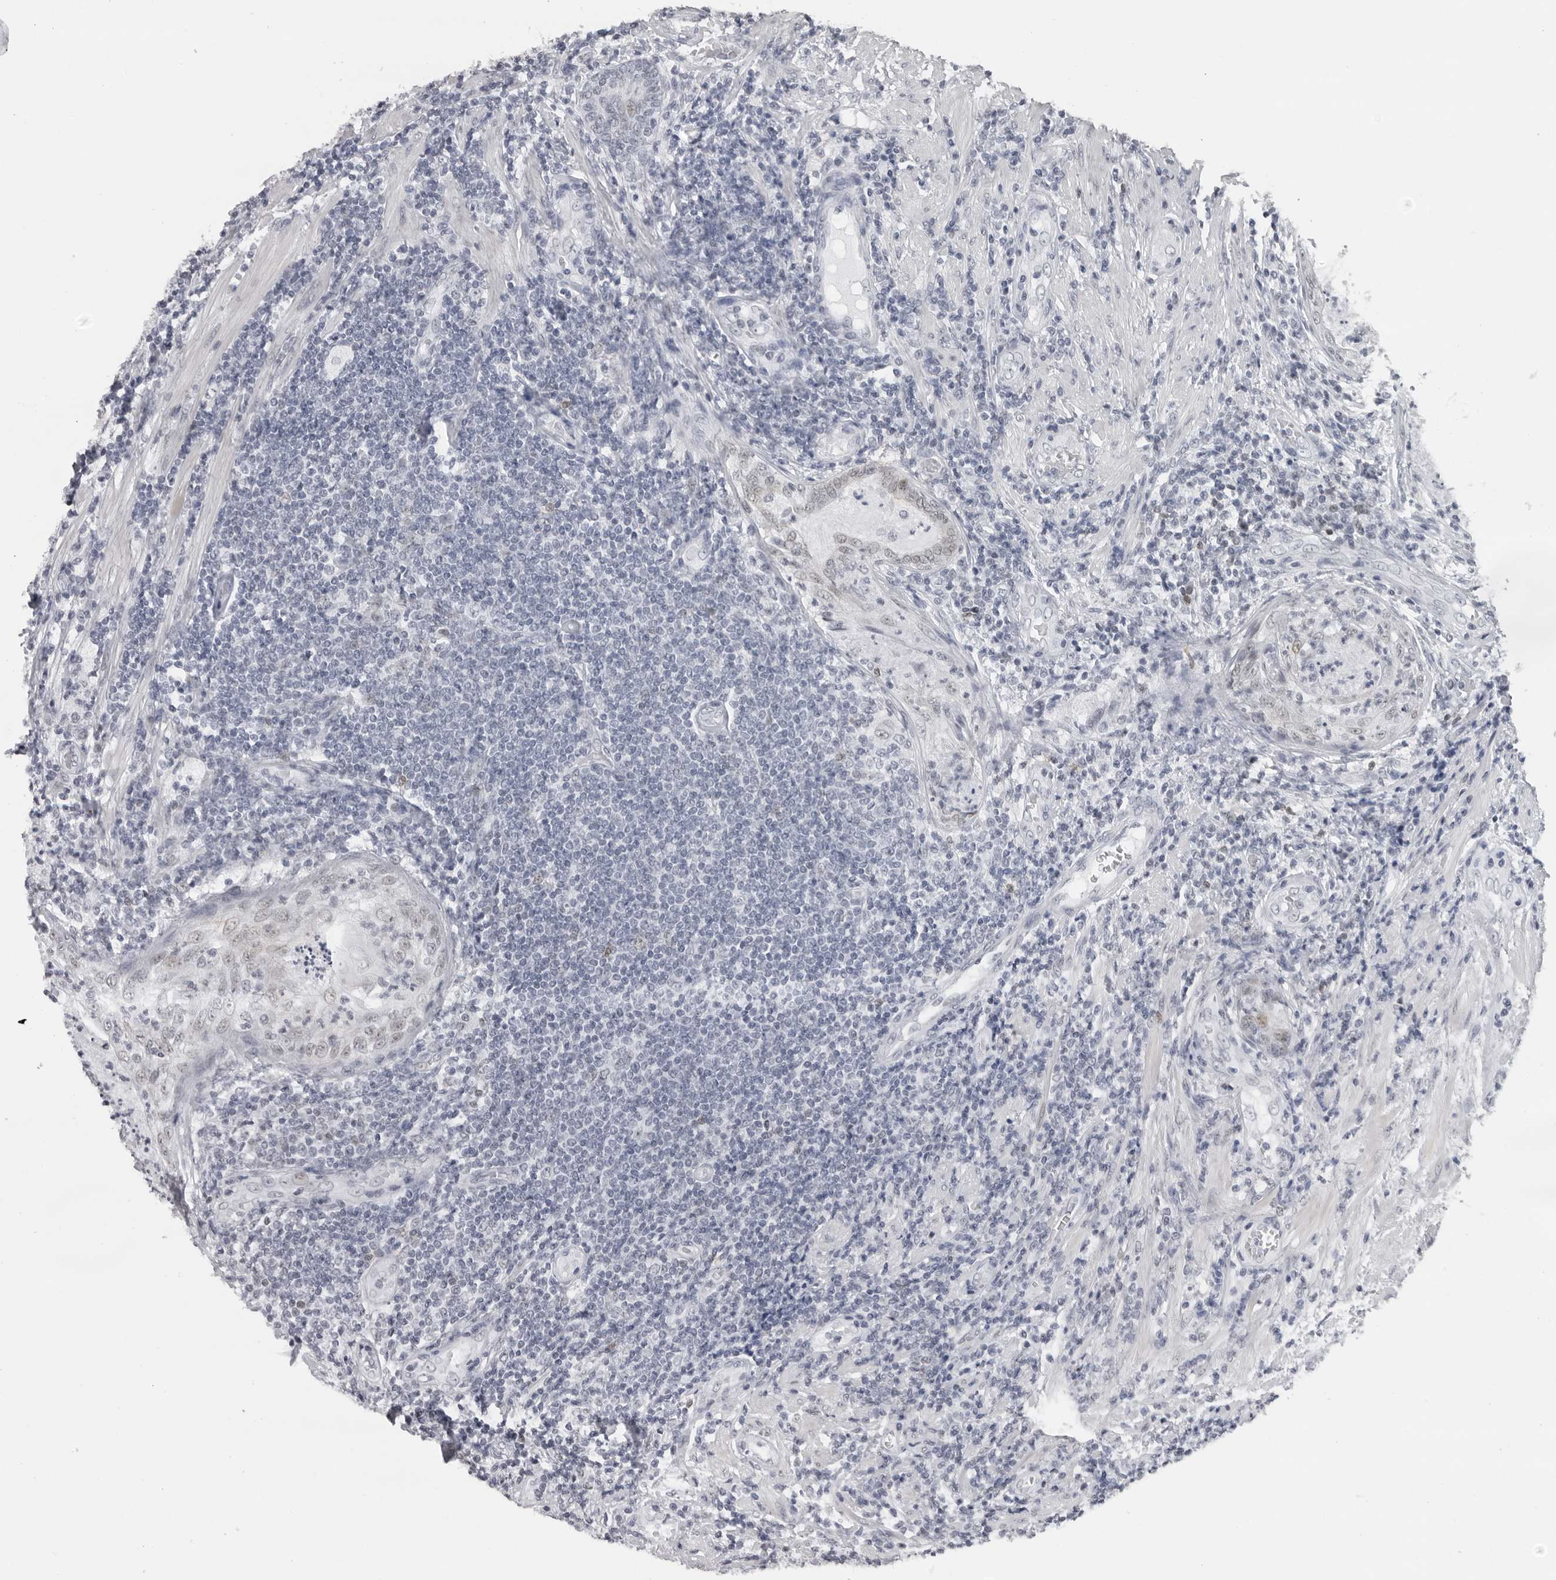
{"staining": {"intensity": "weak", "quantity": "25%-75%", "location": "nuclear"}, "tissue": "prostate", "cell_type": "Glandular cells", "image_type": "normal", "snomed": [{"axis": "morphology", "description": "Normal tissue, NOS"}, {"axis": "topography", "description": "Prostate"}], "caption": "Immunohistochemical staining of benign prostate exhibits 25%-75% levels of weak nuclear protein expression in about 25%-75% of glandular cells.", "gene": "ESPN", "patient": {"sex": "male", "age": 76}}